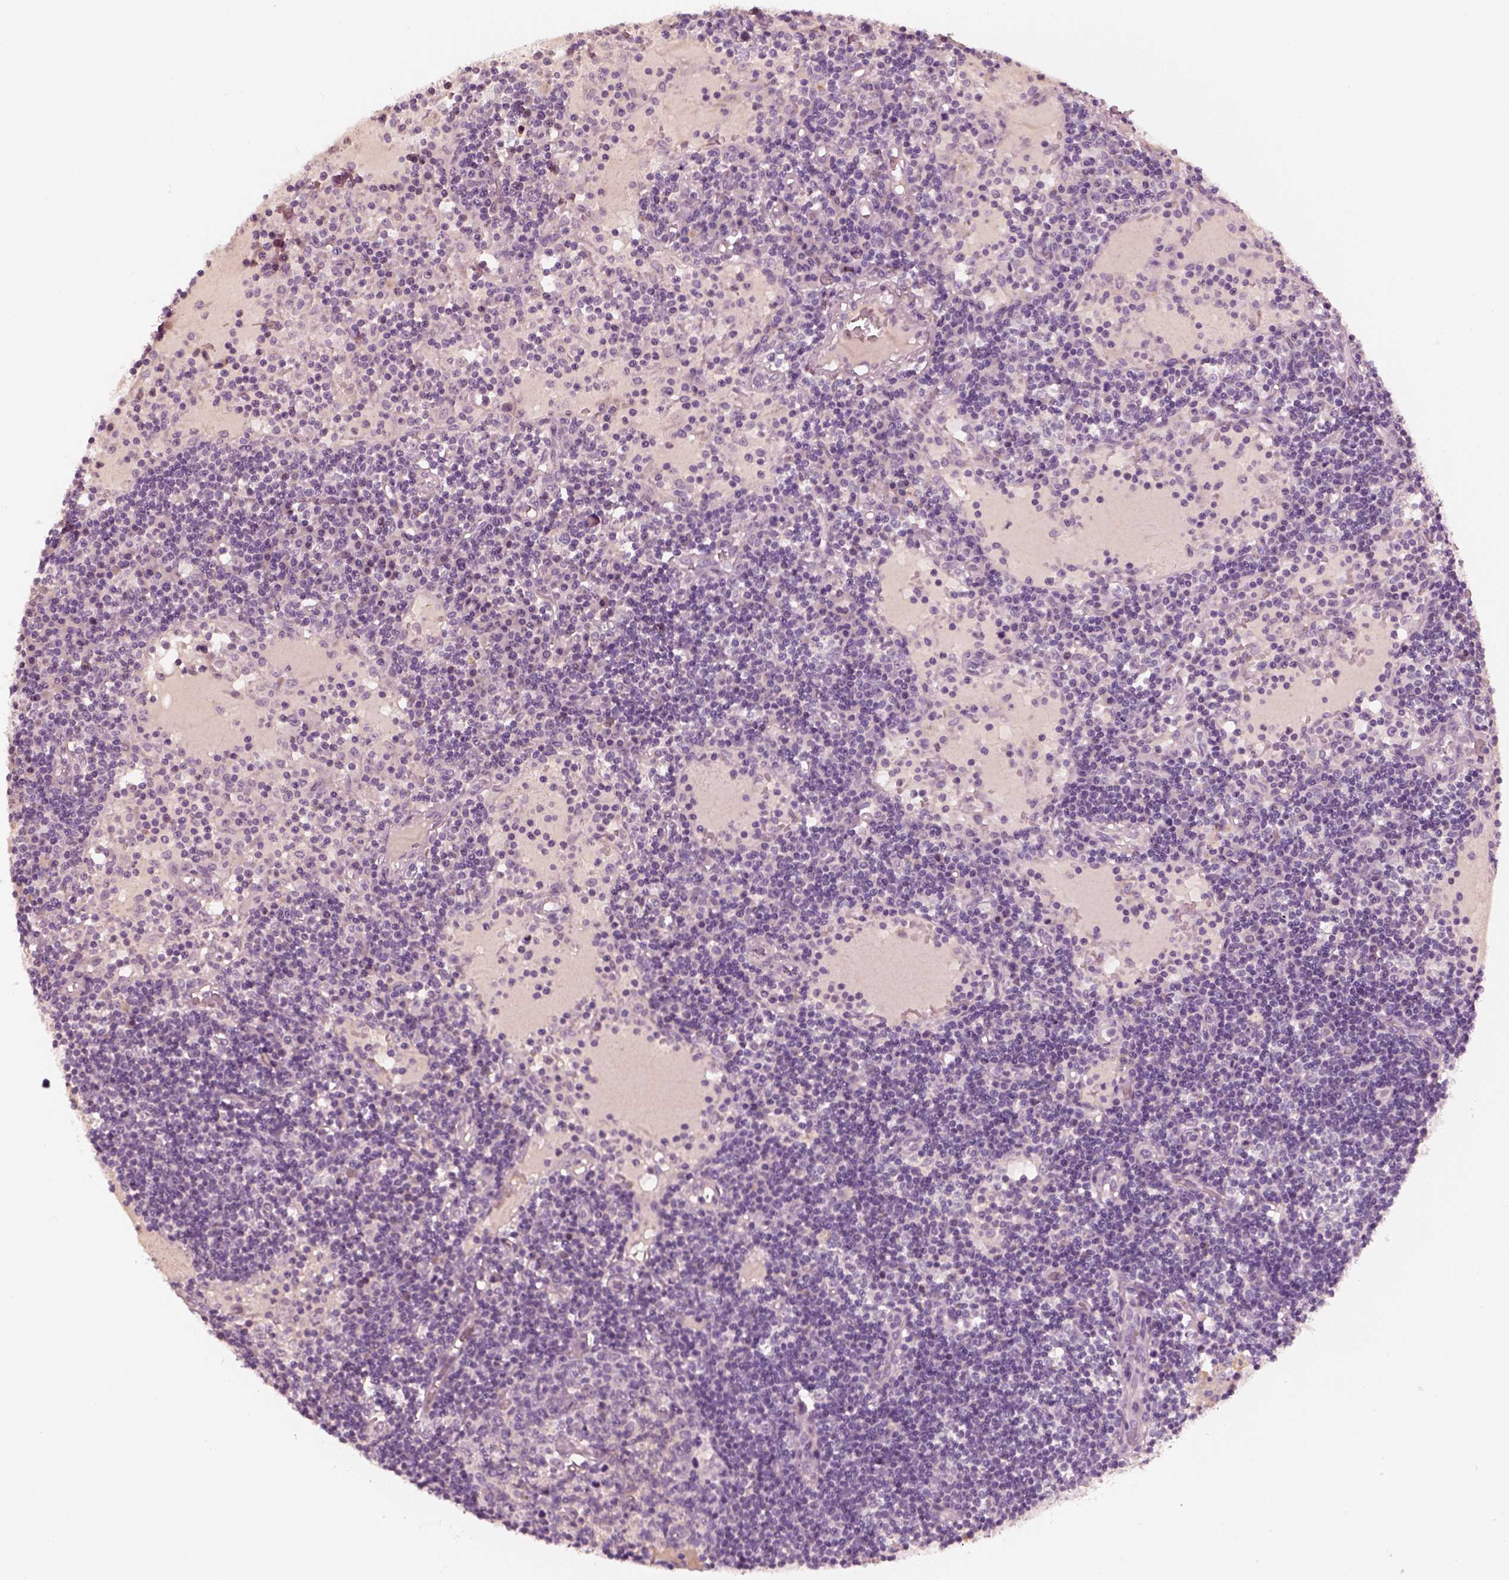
{"staining": {"intensity": "negative", "quantity": "none", "location": "none"}, "tissue": "lymph node", "cell_type": "Germinal center cells", "image_type": "normal", "snomed": [{"axis": "morphology", "description": "Normal tissue, NOS"}, {"axis": "topography", "description": "Lymph node"}], "caption": "Immunohistochemical staining of benign human lymph node displays no significant expression in germinal center cells. (DAB IHC, high magnification).", "gene": "RS1", "patient": {"sex": "female", "age": 72}}